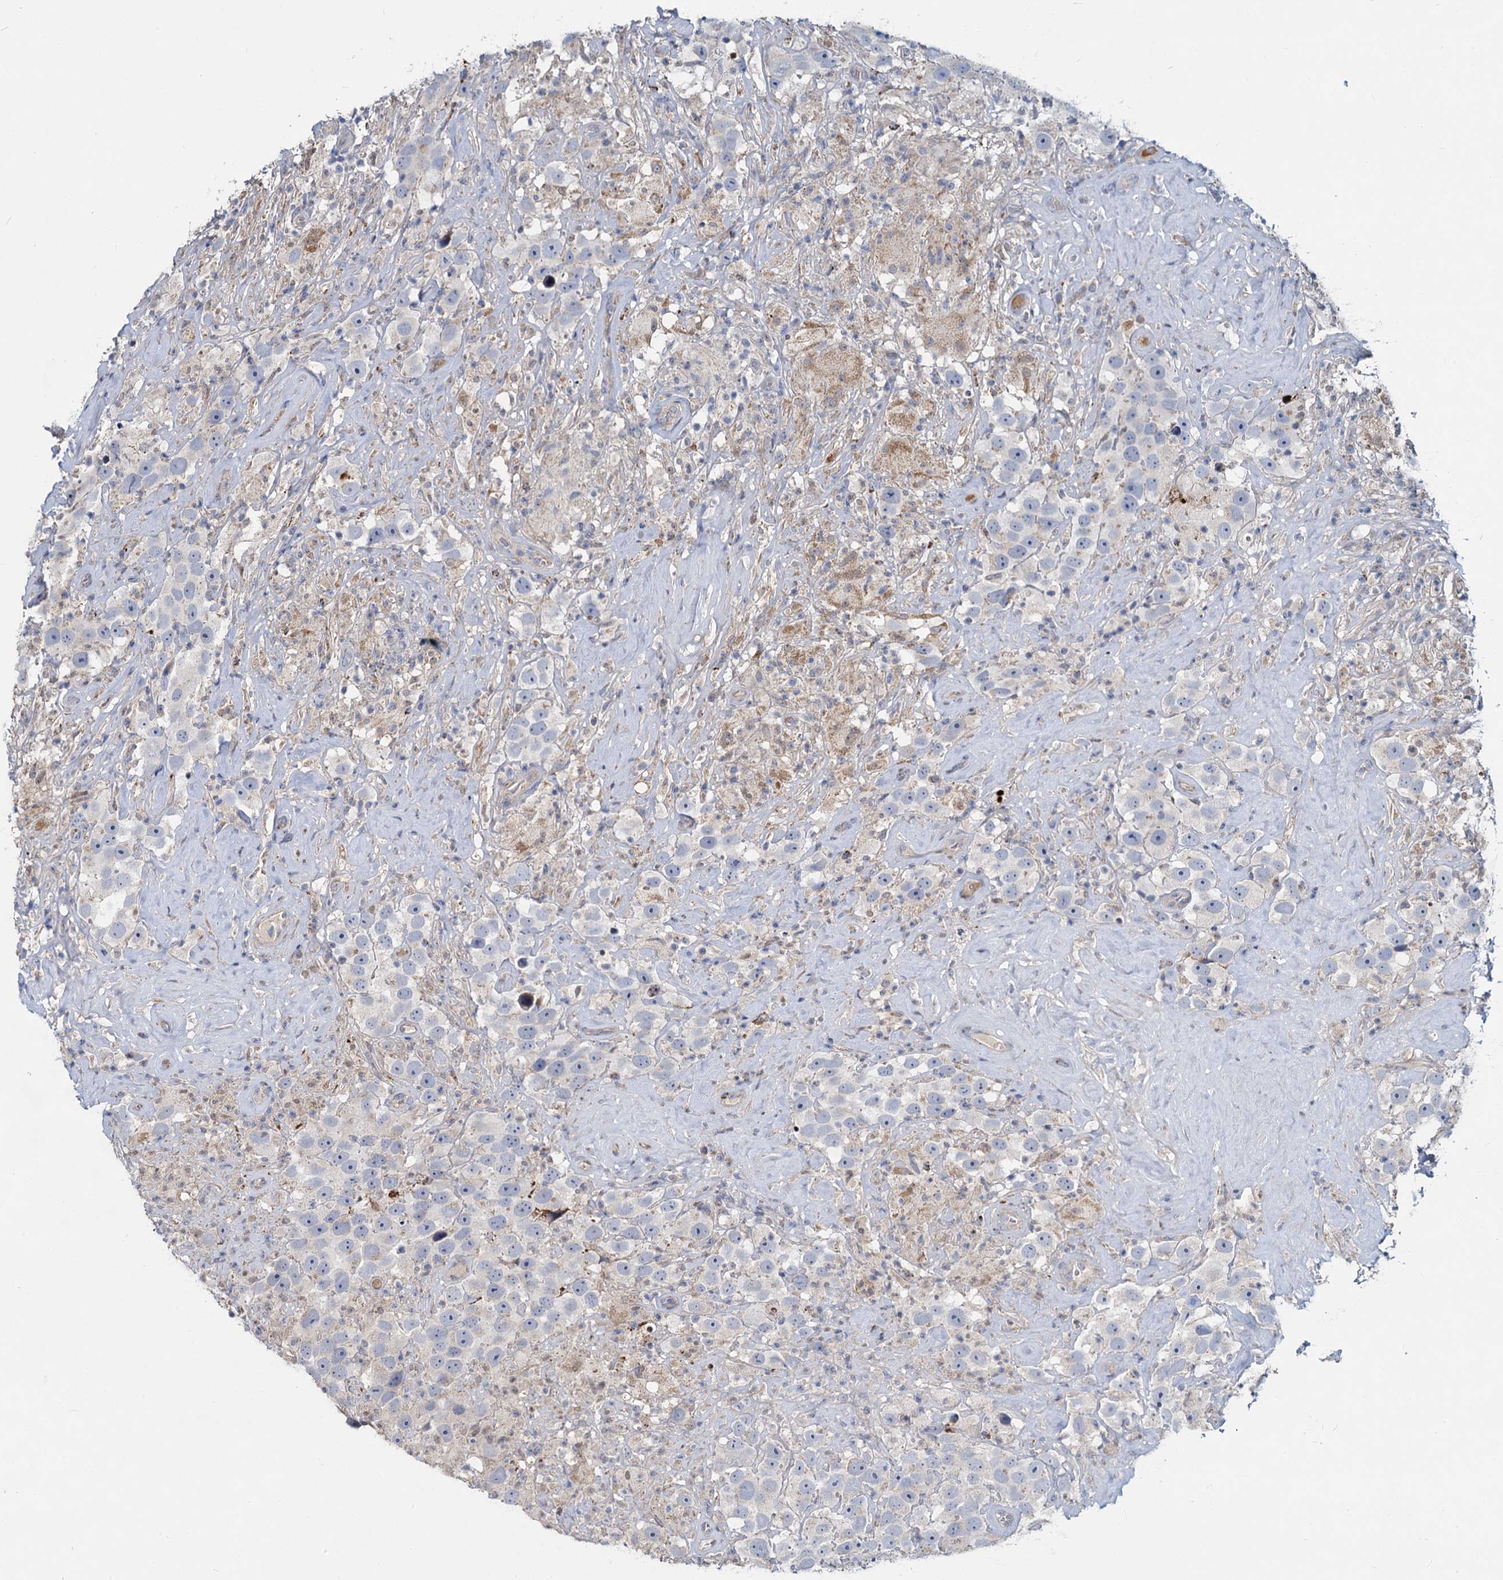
{"staining": {"intensity": "negative", "quantity": "none", "location": "none"}, "tissue": "testis cancer", "cell_type": "Tumor cells", "image_type": "cancer", "snomed": [{"axis": "morphology", "description": "Seminoma, NOS"}, {"axis": "topography", "description": "Testis"}], "caption": "There is no significant positivity in tumor cells of seminoma (testis).", "gene": "DCUN1D2", "patient": {"sex": "male", "age": 49}}